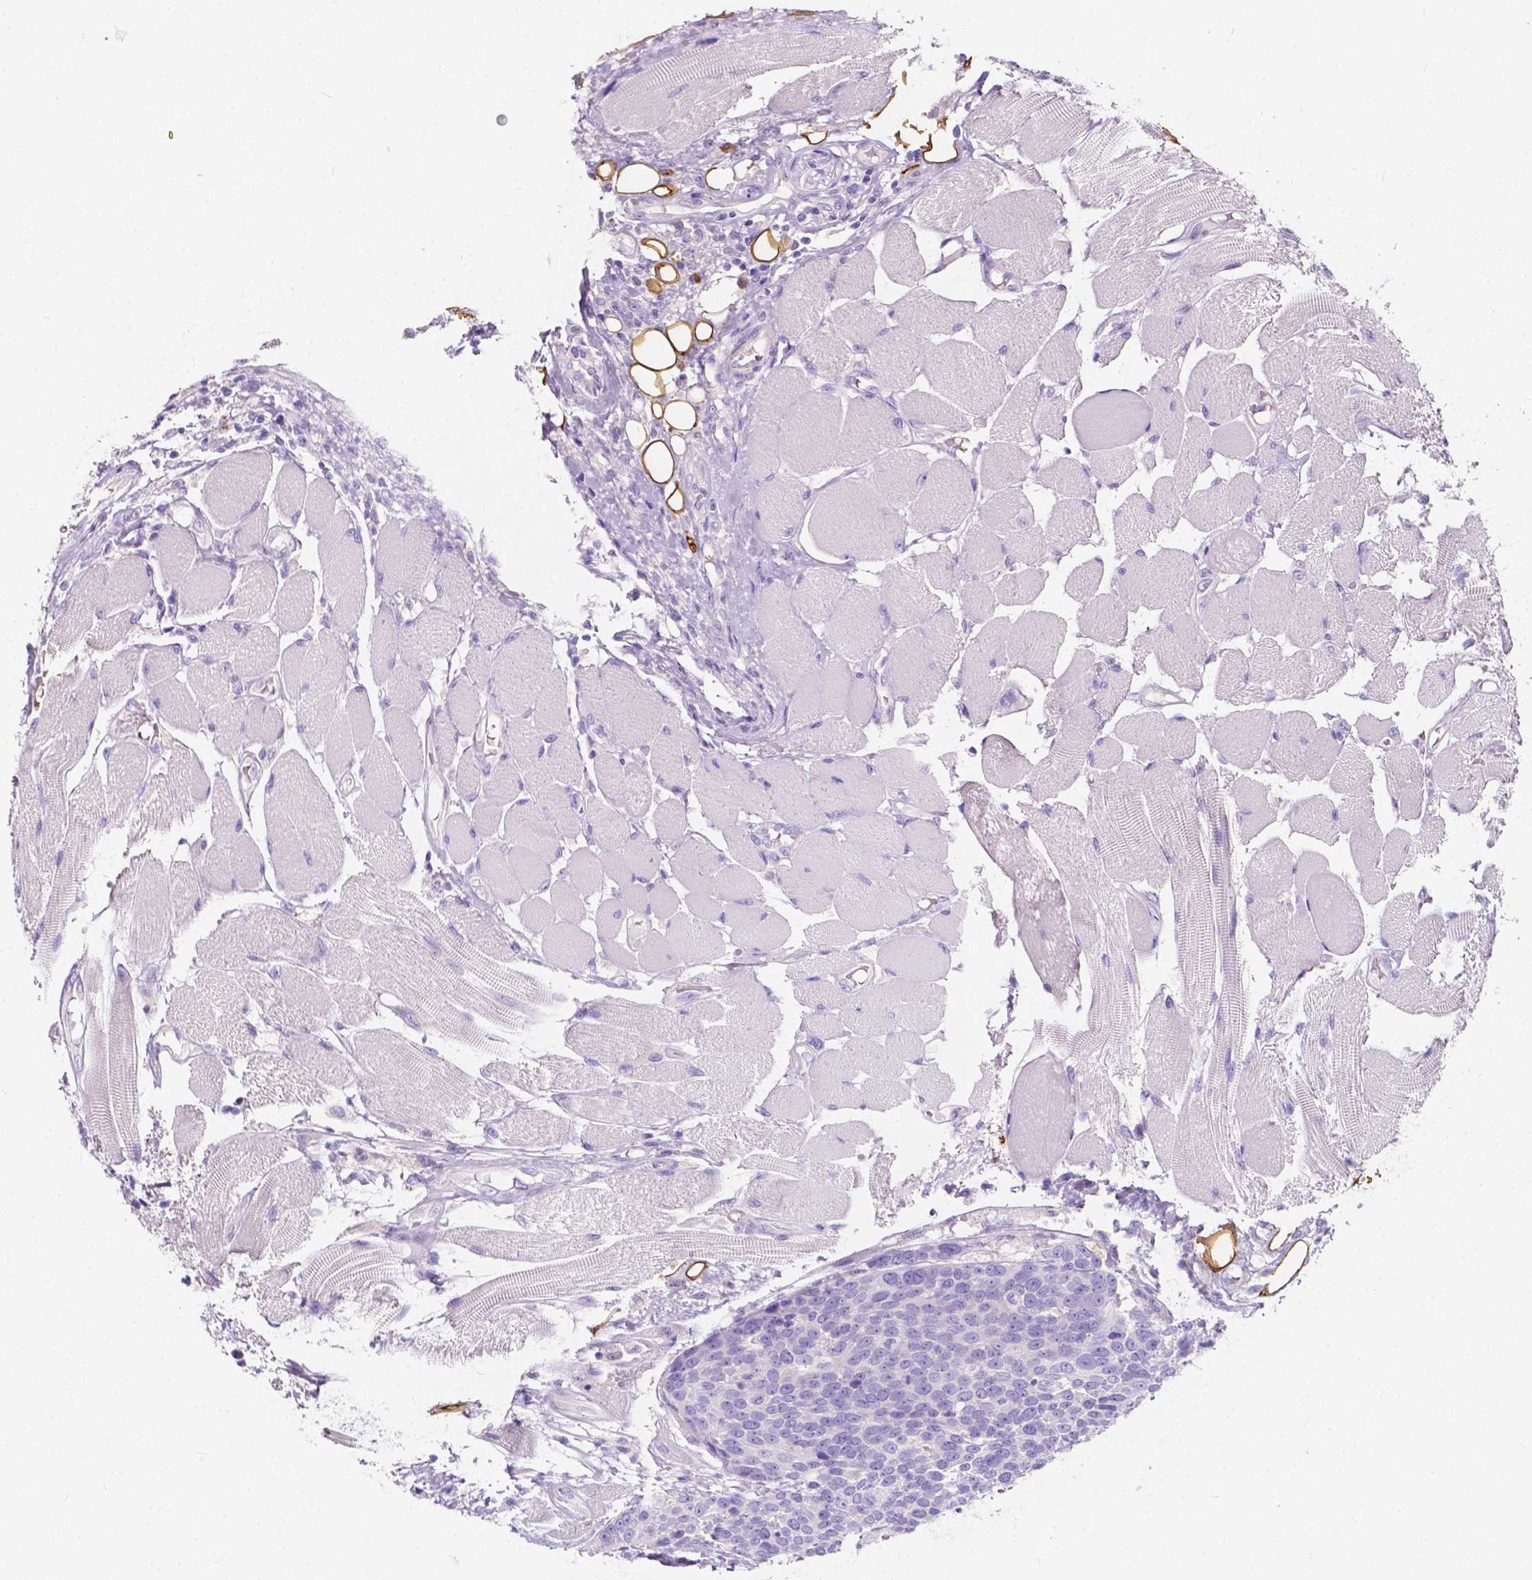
{"staining": {"intensity": "negative", "quantity": "none", "location": "none"}, "tissue": "head and neck cancer", "cell_type": "Tumor cells", "image_type": "cancer", "snomed": [{"axis": "morphology", "description": "Squamous cell carcinoma, NOS"}, {"axis": "topography", "description": "Oral tissue"}, {"axis": "topography", "description": "Head-Neck"}], "caption": "This is an immunohistochemistry (IHC) histopathology image of squamous cell carcinoma (head and neck). There is no staining in tumor cells.", "gene": "CLSTN2", "patient": {"sex": "male", "age": 64}}